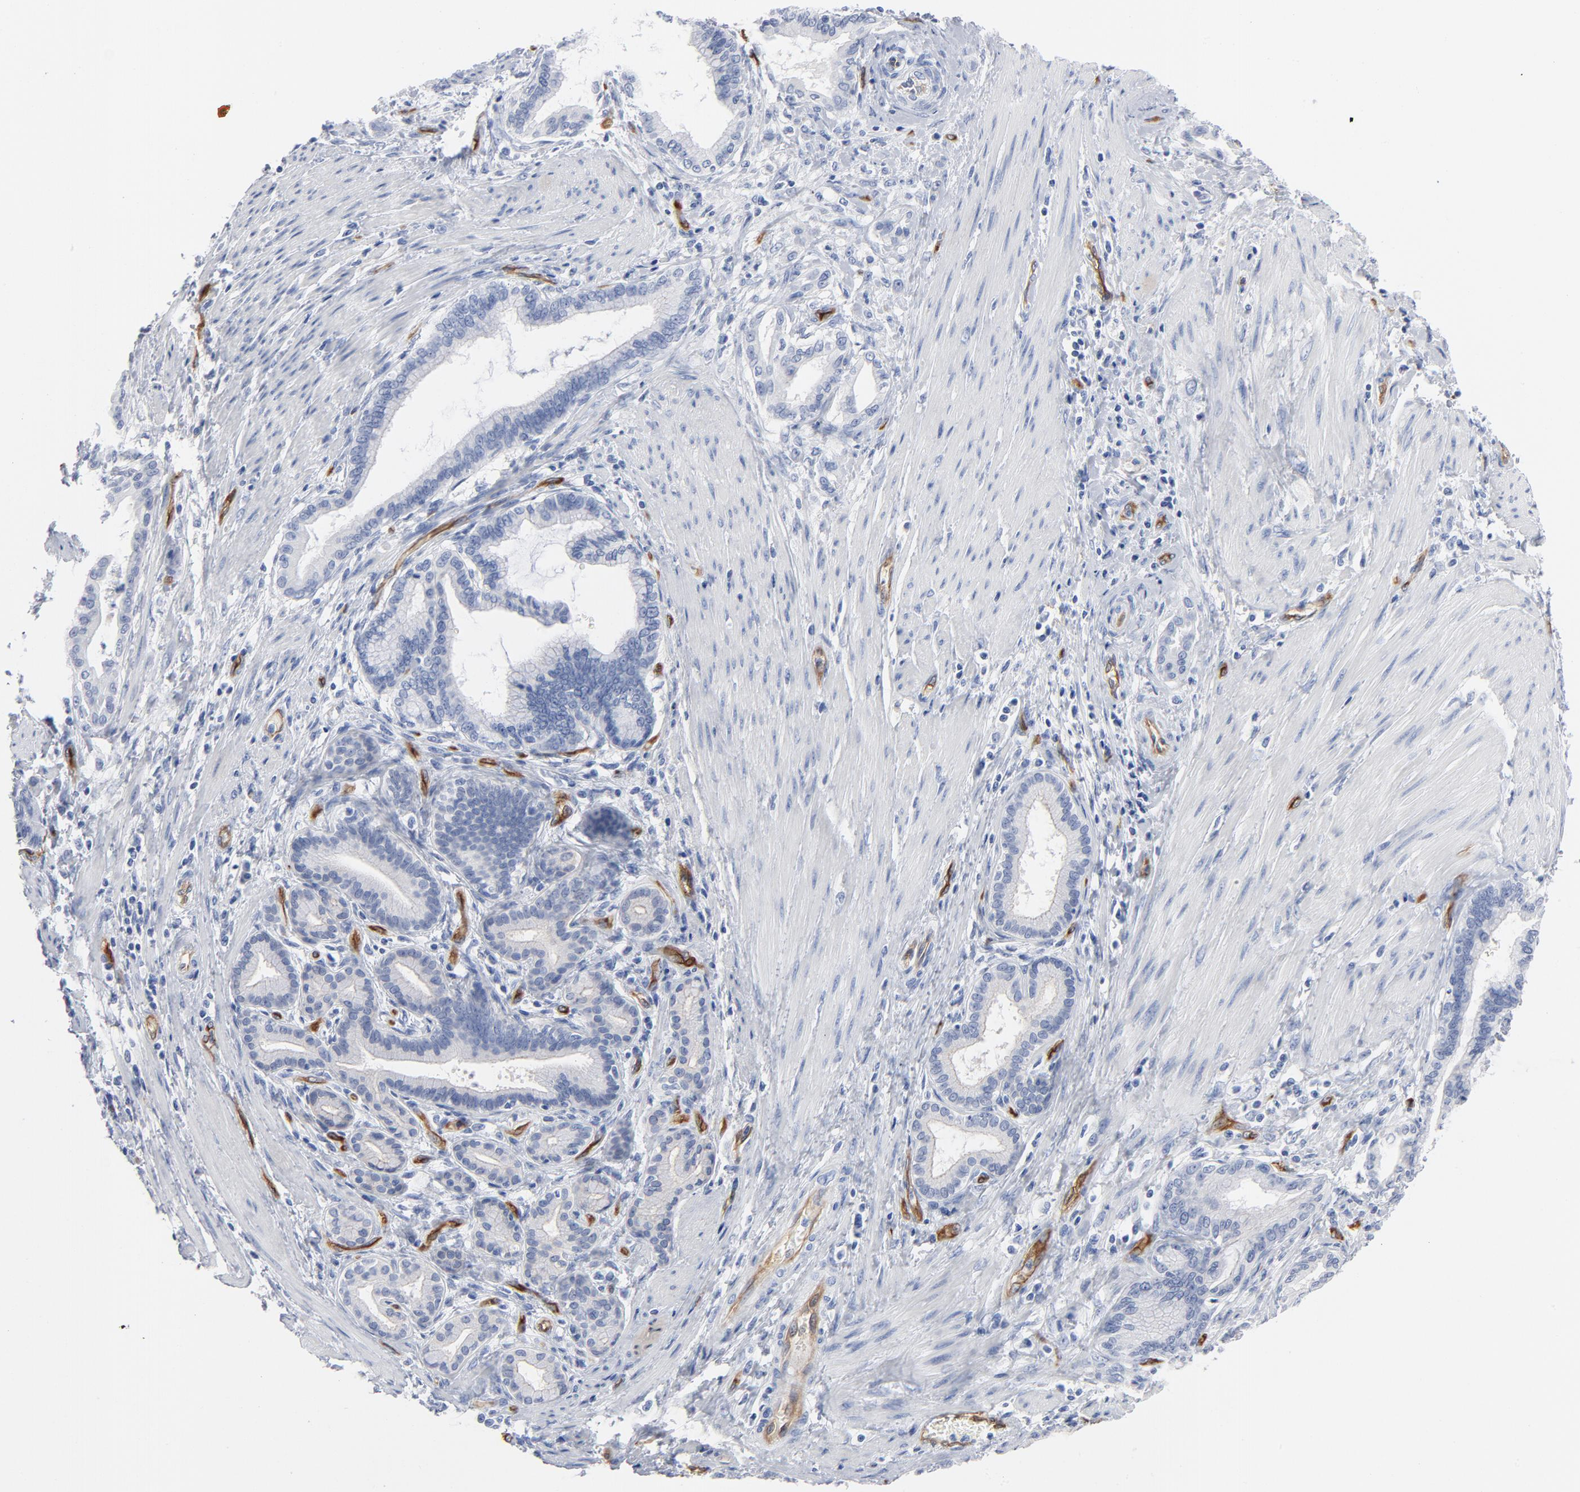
{"staining": {"intensity": "negative", "quantity": "none", "location": "none"}, "tissue": "pancreatic cancer", "cell_type": "Tumor cells", "image_type": "cancer", "snomed": [{"axis": "morphology", "description": "Adenocarcinoma, NOS"}, {"axis": "topography", "description": "Pancreas"}], "caption": "Adenocarcinoma (pancreatic) stained for a protein using immunohistochemistry reveals no staining tumor cells.", "gene": "SHANK3", "patient": {"sex": "female", "age": 64}}